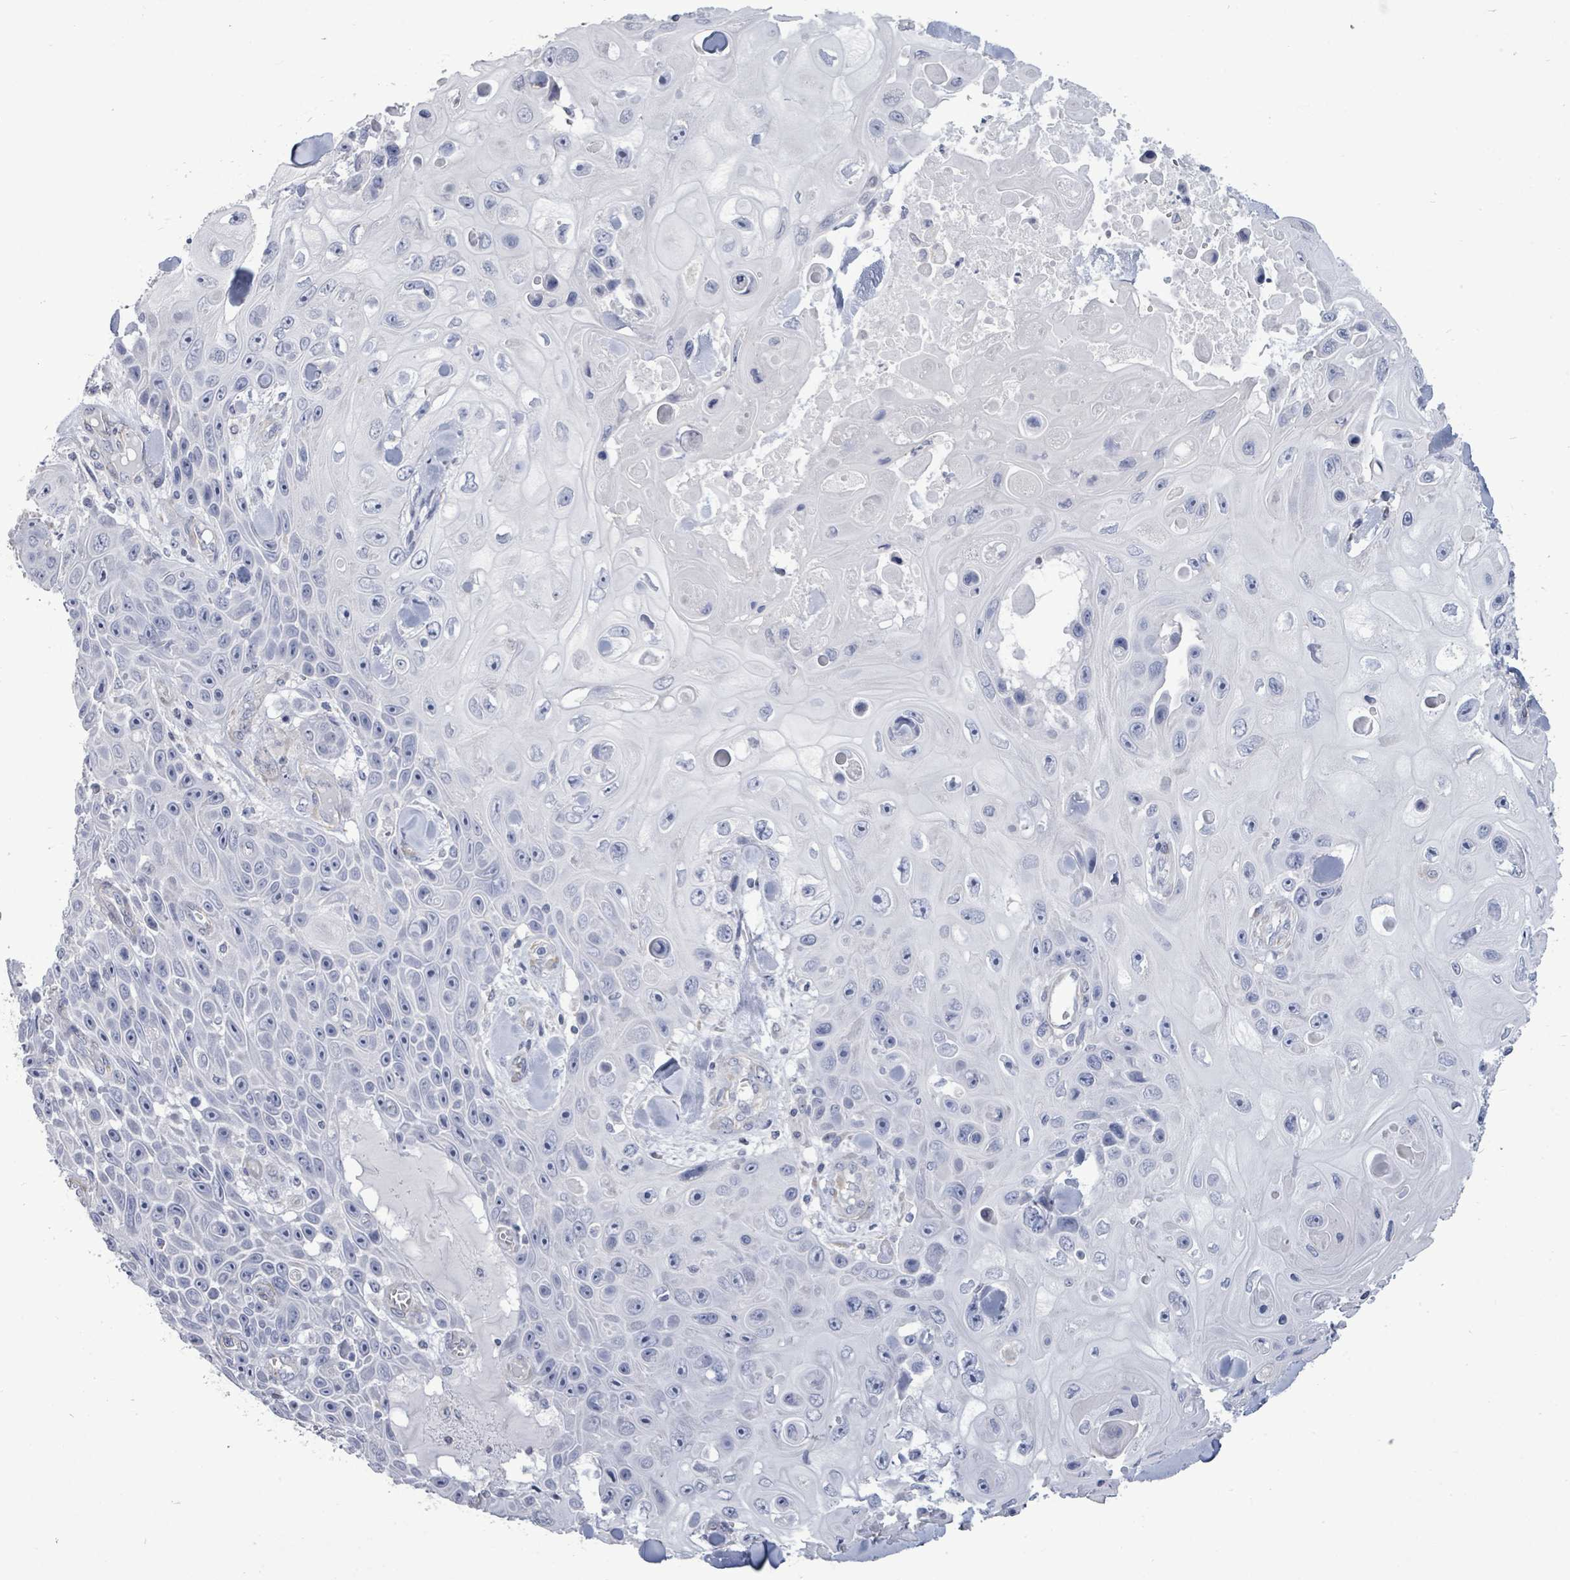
{"staining": {"intensity": "negative", "quantity": "none", "location": "none"}, "tissue": "skin cancer", "cell_type": "Tumor cells", "image_type": "cancer", "snomed": [{"axis": "morphology", "description": "Squamous cell carcinoma, NOS"}, {"axis": "topography", "description": "Skin"}], "caption": "Immunohistochemistry image of human skin squamous cell carcinoma stained for a protein (brown), which displays no expression in tumor cells.", "gene": "CT45A5", "patient": {"sex": "male", "age": 82}}